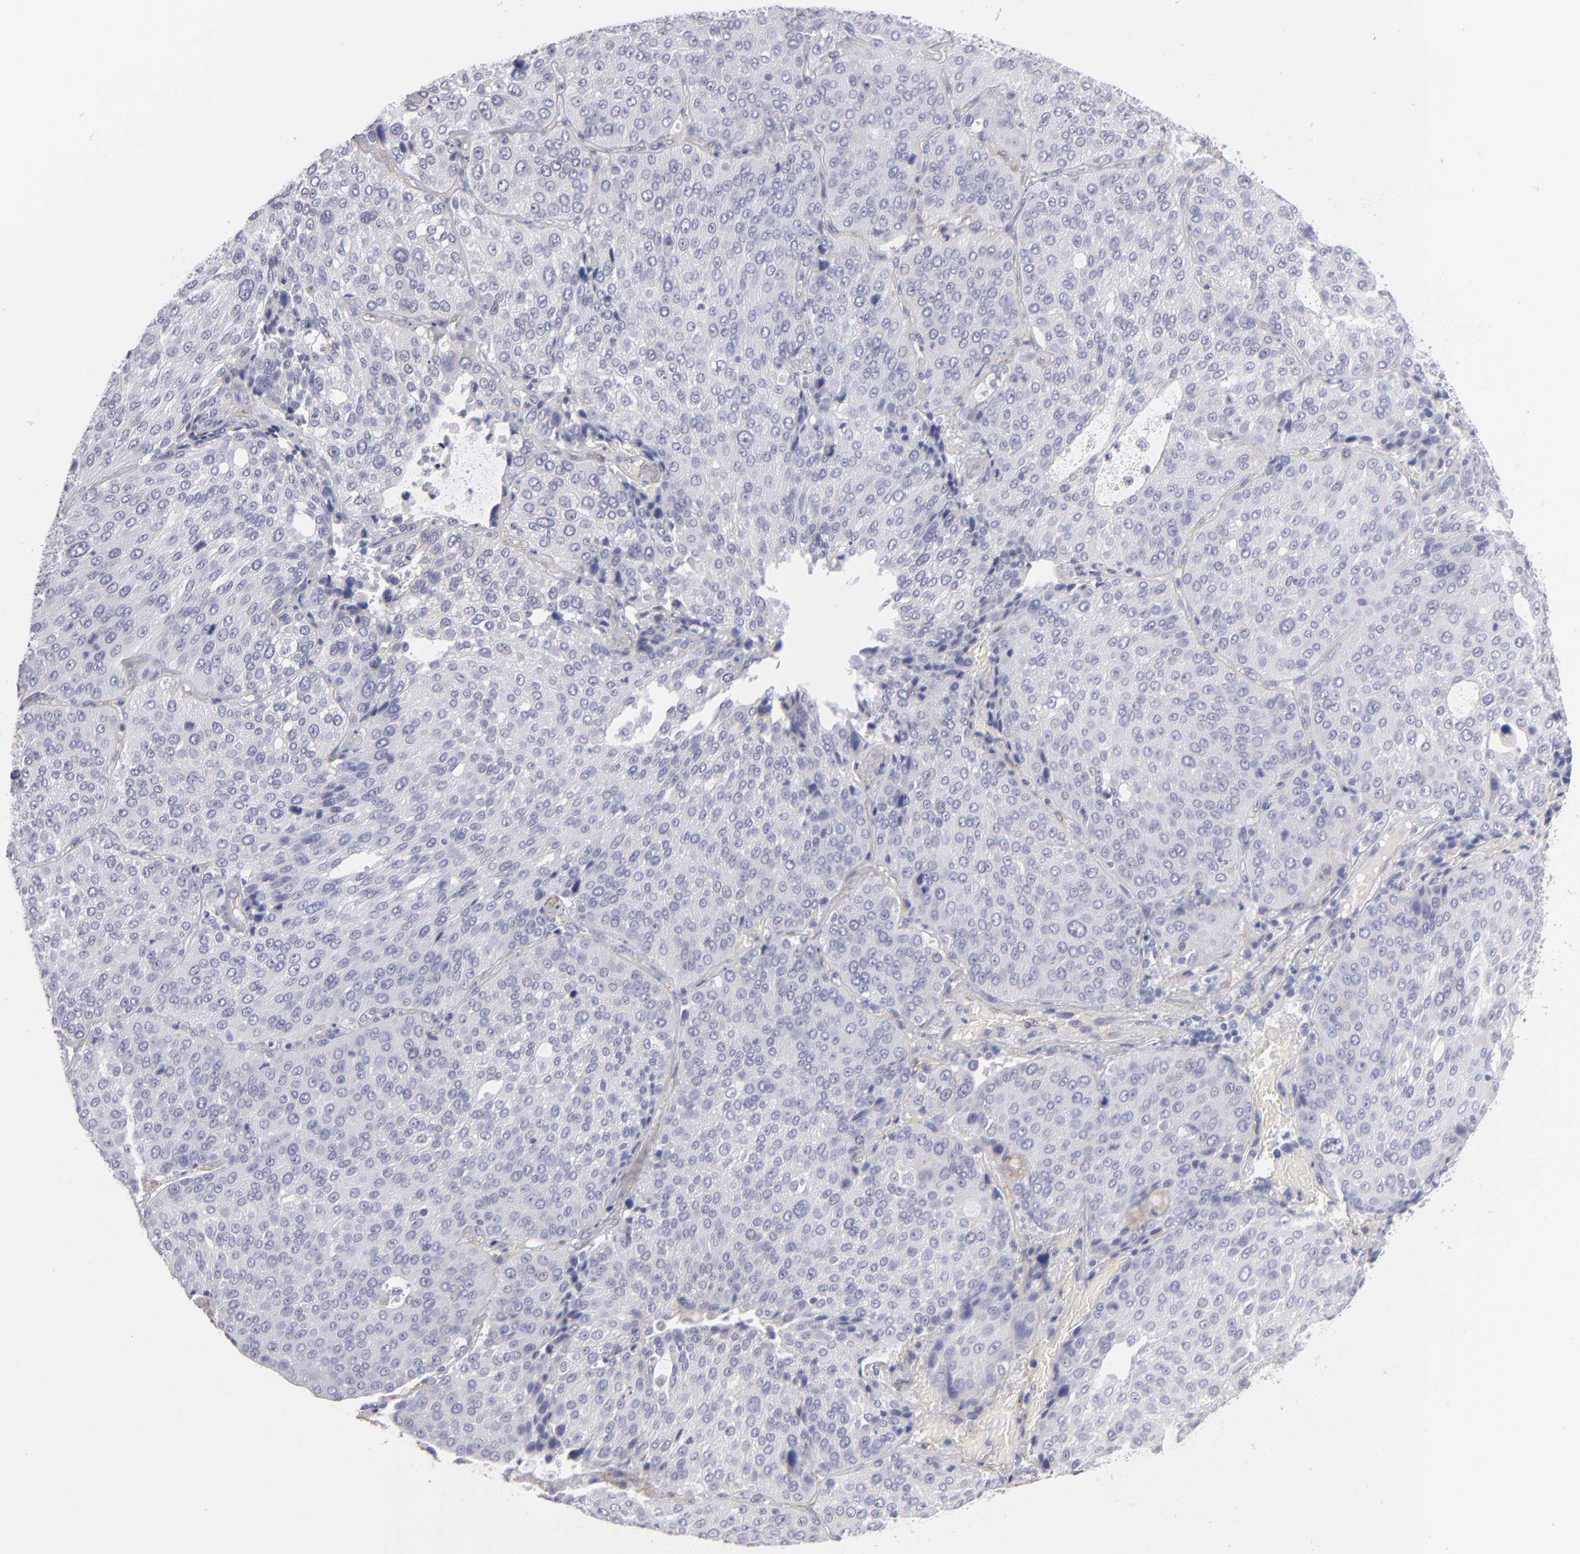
{"staining": {"intensity": "negative", "quantity": "none", "location": "none"}, "tissue": "lung cancer", "cell_type": "Tumor cells", "image_type": "cancer", "snomed": [{"axis": "morphology", "description": "Squamous cell carcinoma, NOS"}, {"axis": "topography", "description": "Lung"}], "caption": "Immunohistochemical staining of lung cancer demonstrates no significant staining in tumor cells.", "gene": "PLVAP", "patient": {"sex": "male", "age": 54}}